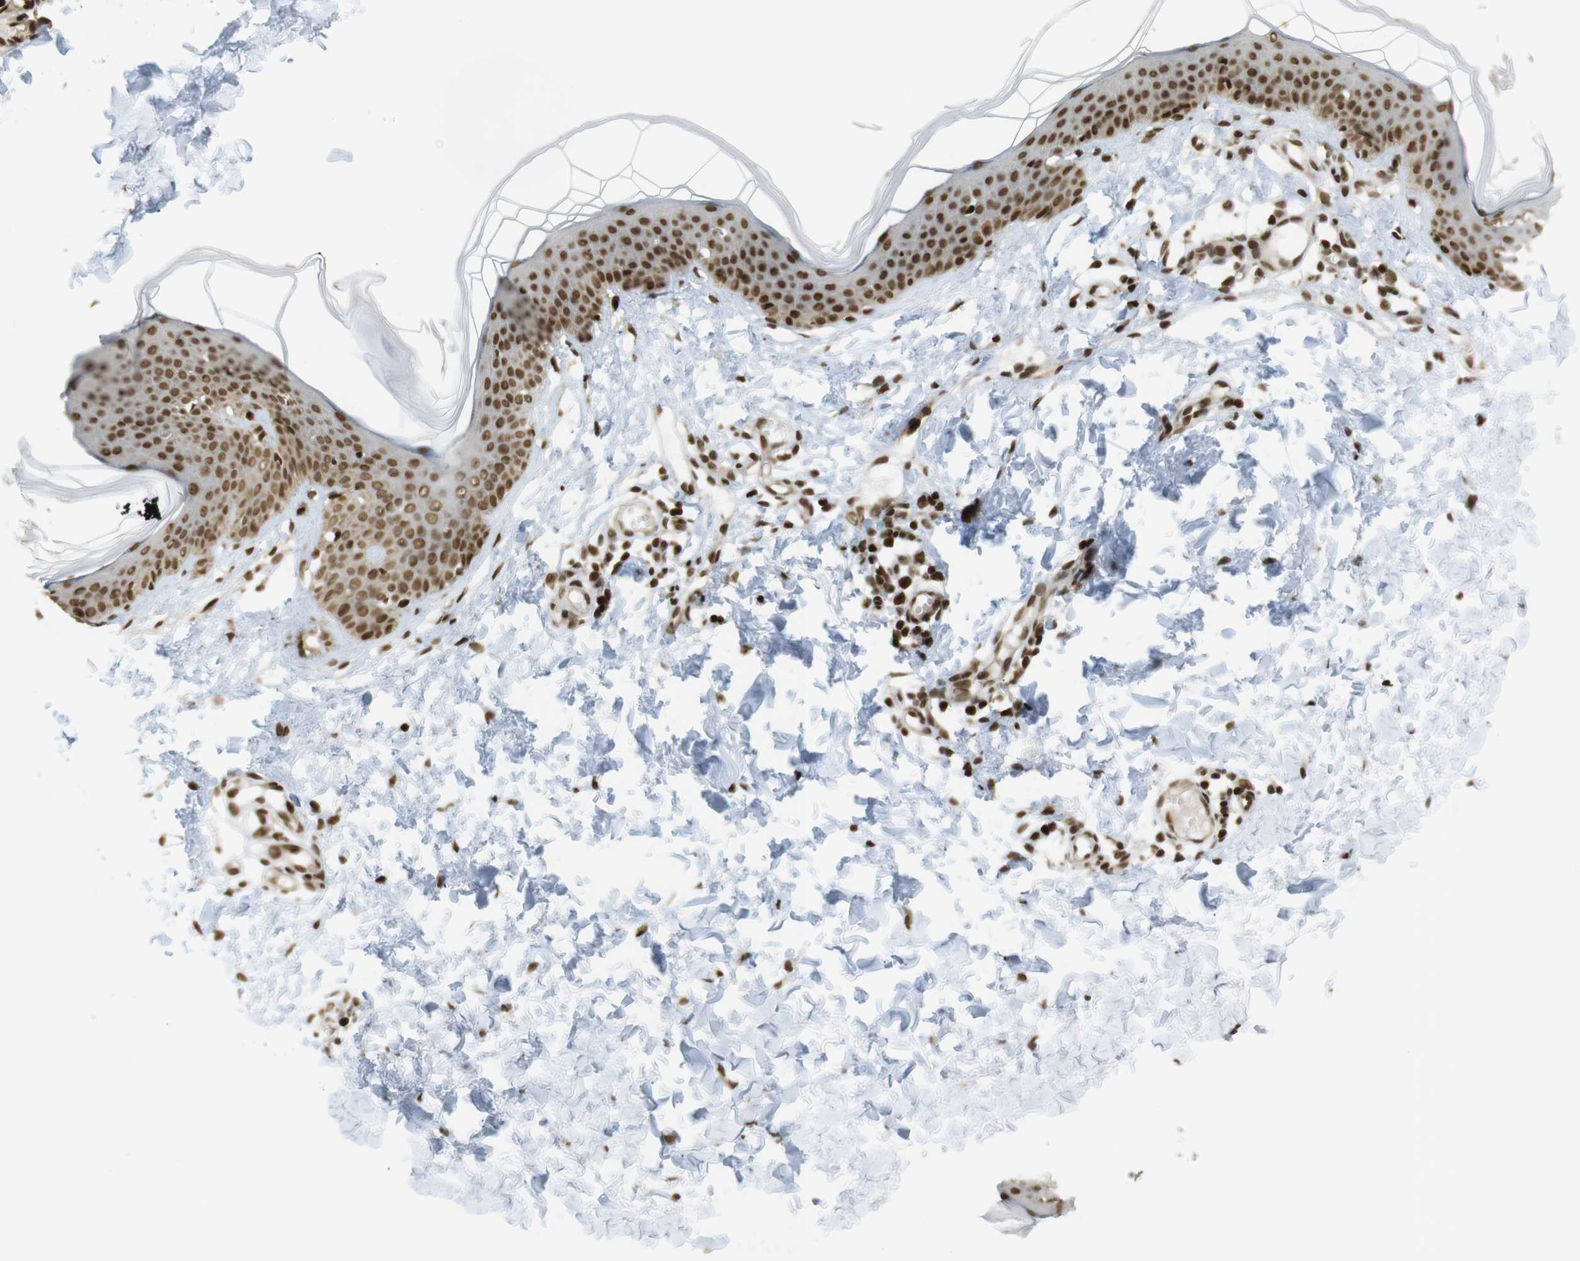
{"staining": {"intensity": "strong", "quantity": ">75%", "location": "nuclear"}, "tissue": "skin", "cell_type": "Fibroblasts", "image_type": "normal", "snomed": [{"axis": "morphology", "description": "Normal tissue, NOS"}, {"axis": "topography", "description": "Skin"}], "caption": "The image exhibits staining of normal skin, revealing strong nuclear protein positivity (brown color) within fibroblasts. The protein is shown in brown color, while the nuclei are stained blue.", "gene": "RUVBL2", "patient": {"sex": "female", "age": 17}}